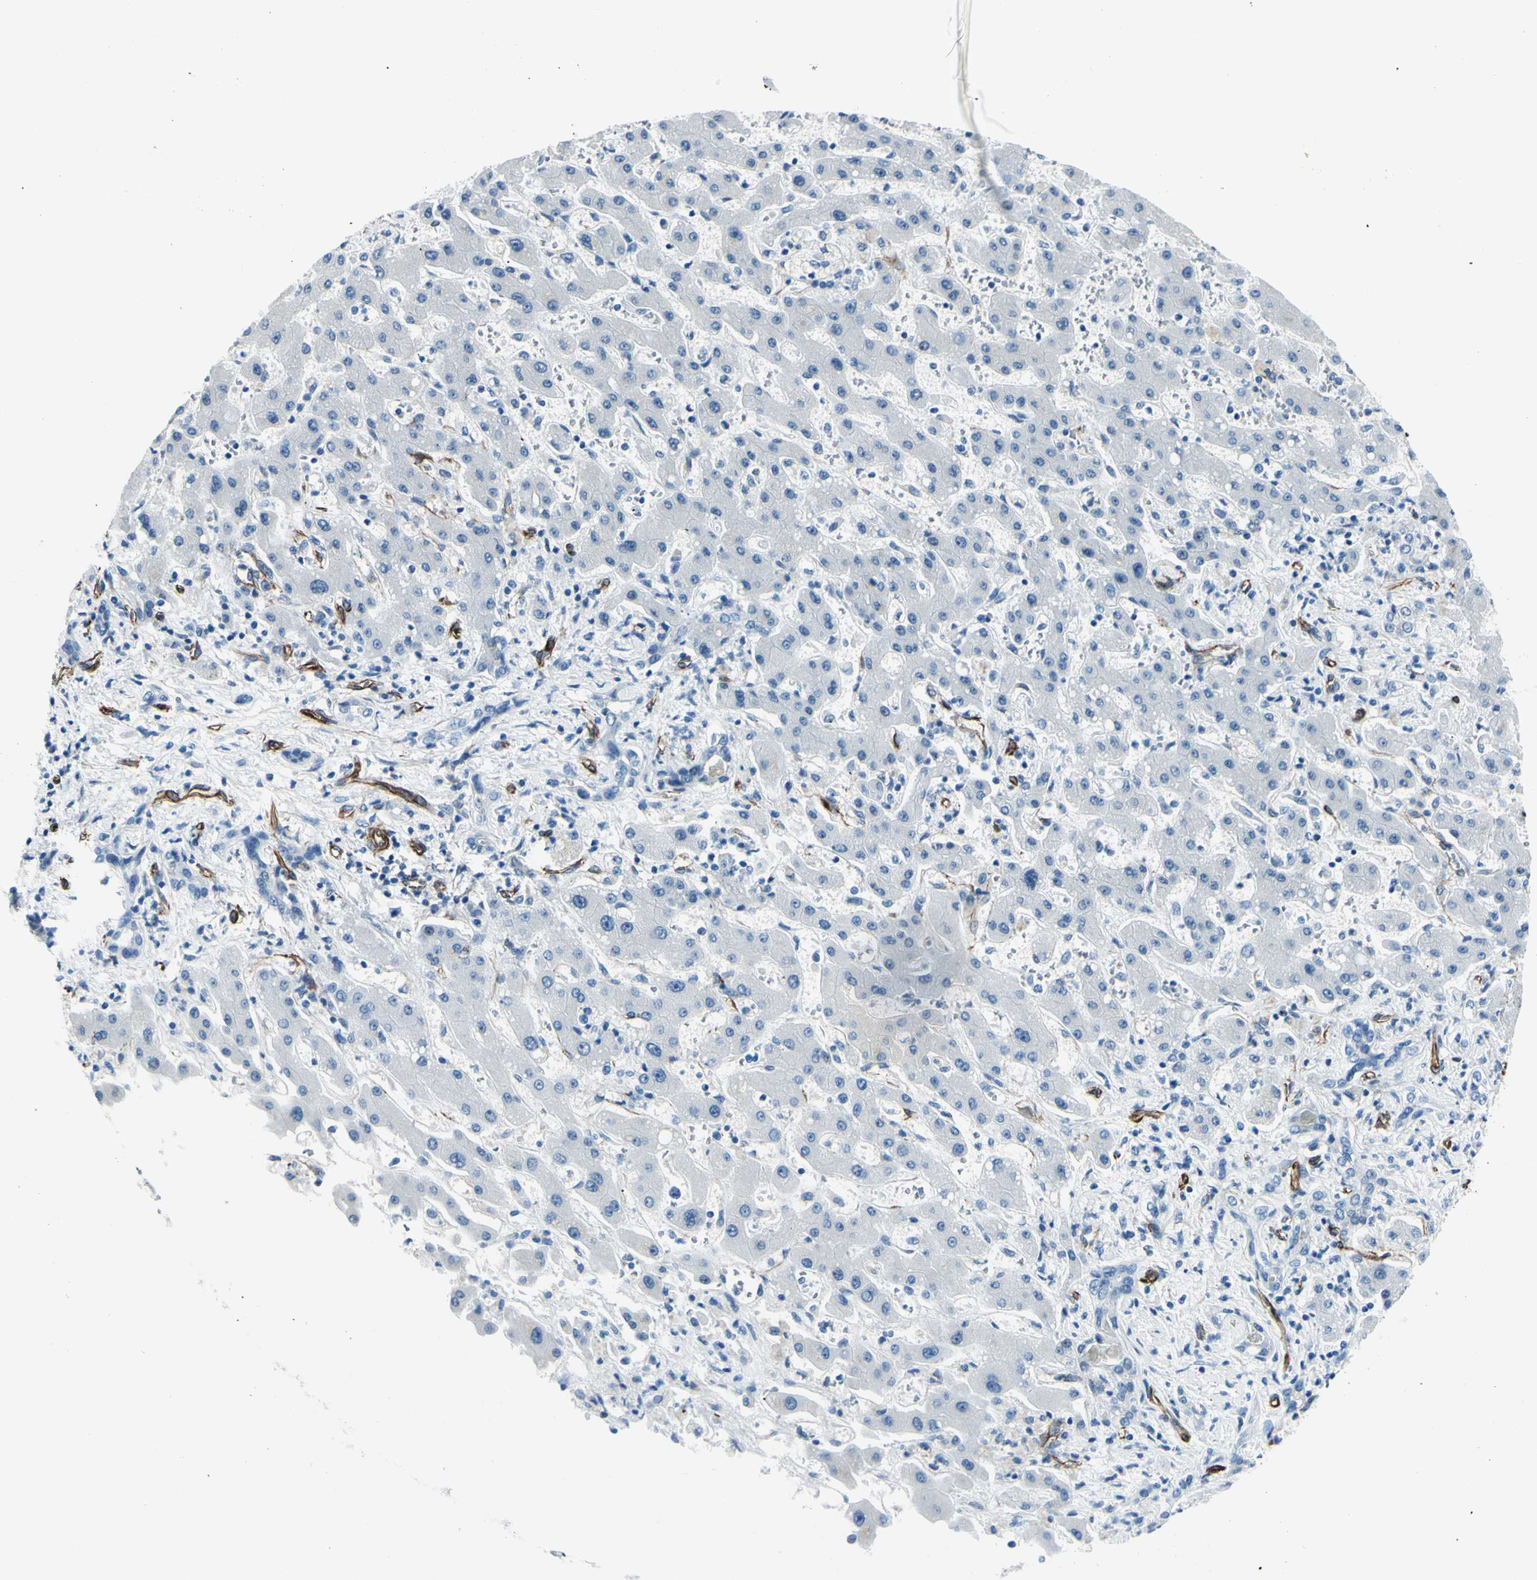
{"staining": {"intensity": "negative", "quantity": "none", "location": "none"}, "tissue": "liver cancer", "cell_type": "Tumor cells", "image_type": "cancer", "snomed": [{"axis": "morphology", "description": "Cholangiocarcinoma"}, {"axis": "topography", "description": "Liver"}], "caption": "The histopathology image exhibits no staining of tumor cells in liver cholangiocarcinoma.", "gene": "PTH2R", "patient": {"sex": "male", "age": 50}}